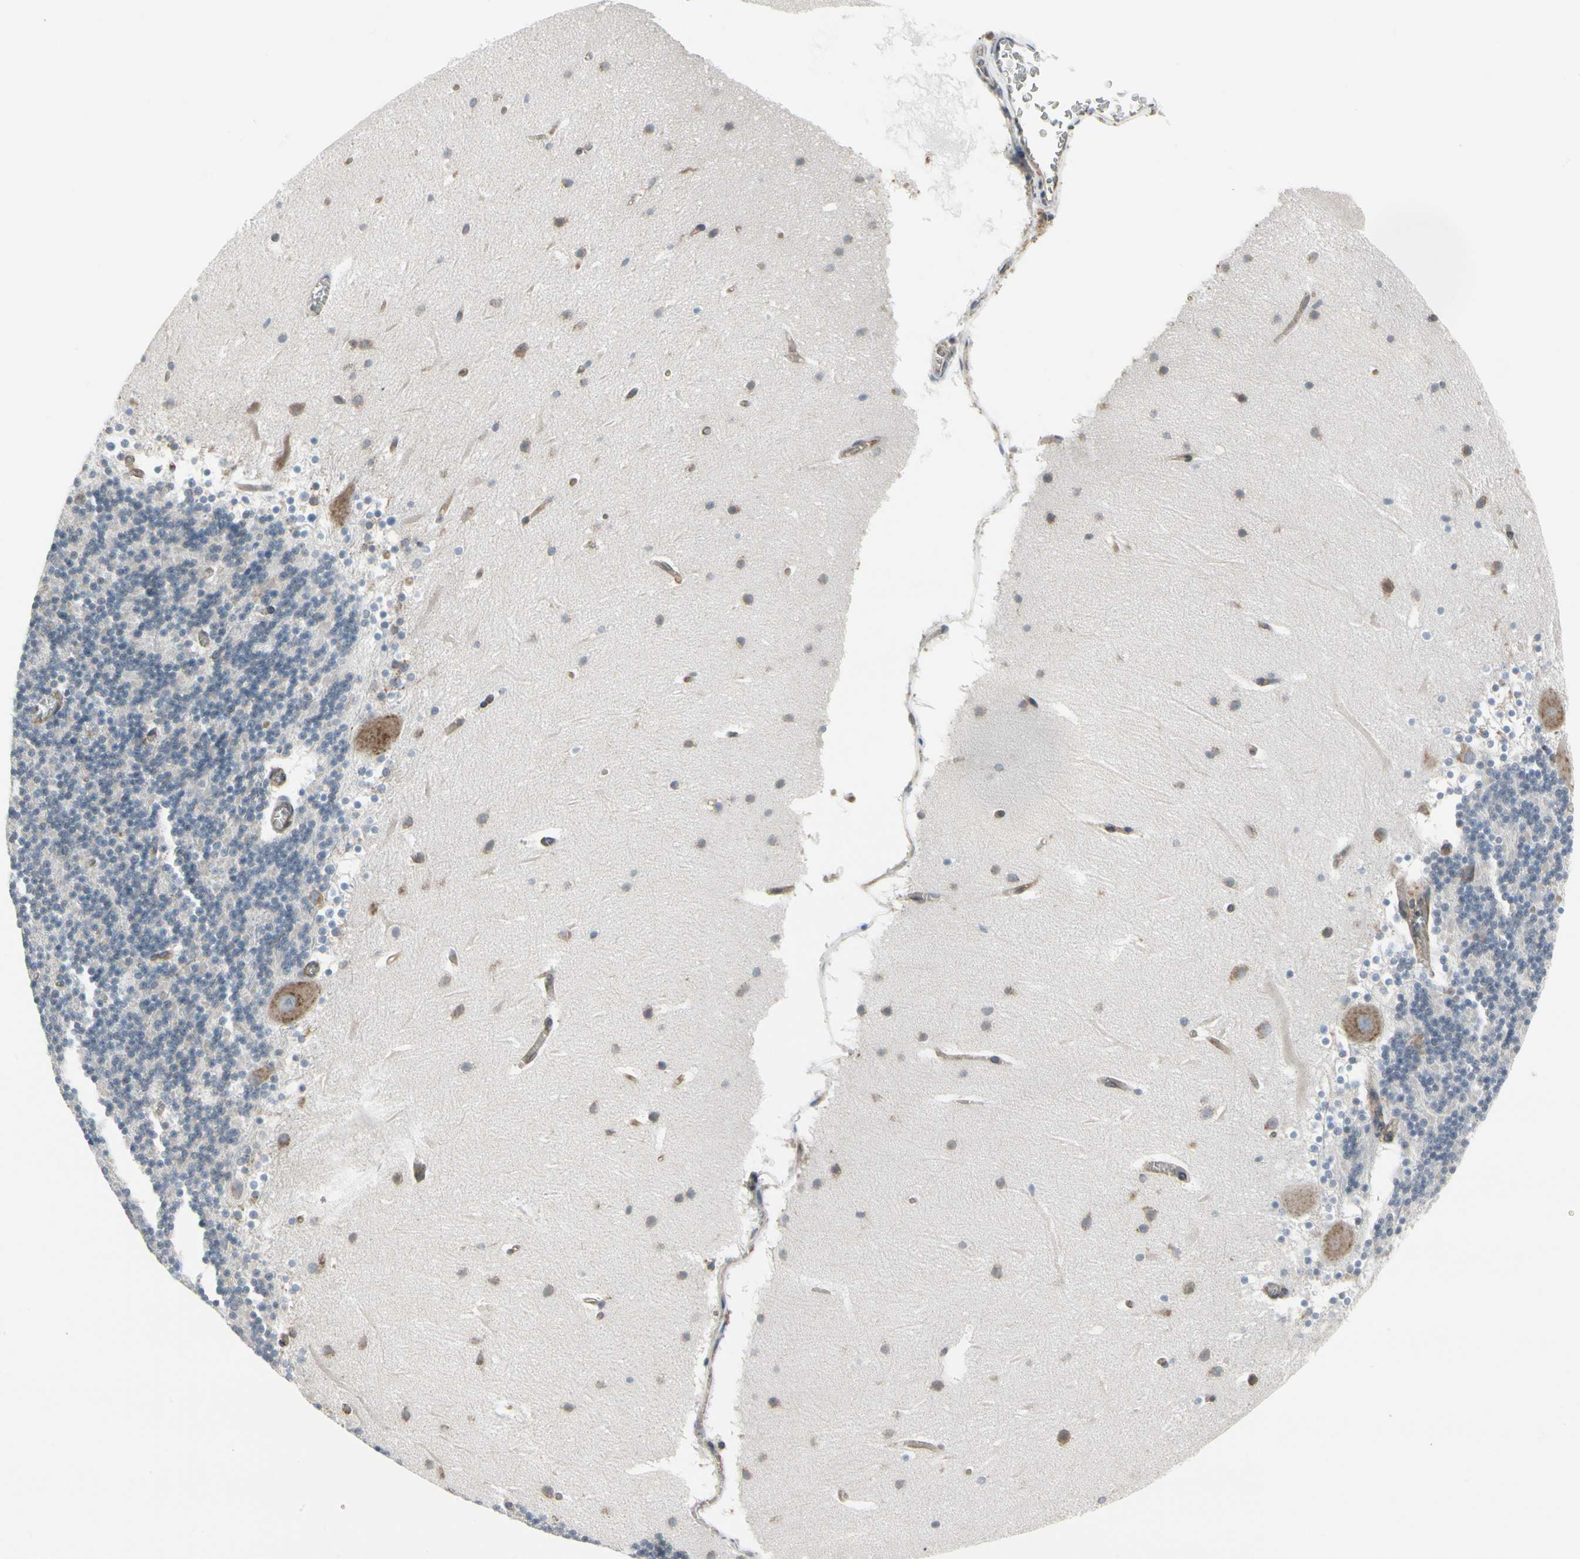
{"staining": {"intensity": "weak", "quantity": "<25%", "location": "cytoplasmic/membranous"}, "tissue": "cerebellum", "cell_type": "Cells in granular layer", "image_type": "normal", "snomed": [{"axis": "morphology", "description": "Normal tissue, NOS"}, {"axis": "topography", "description": "Cerebellum"}], "caption": "High power microscopy histopathology image of an immunohistochemistry micrograph of unremarkable cerebellum, revealing no significant staining in cells in granular layer.", "gene": "FNDC3A", "patient": {"sex": "female", "age": 19}}